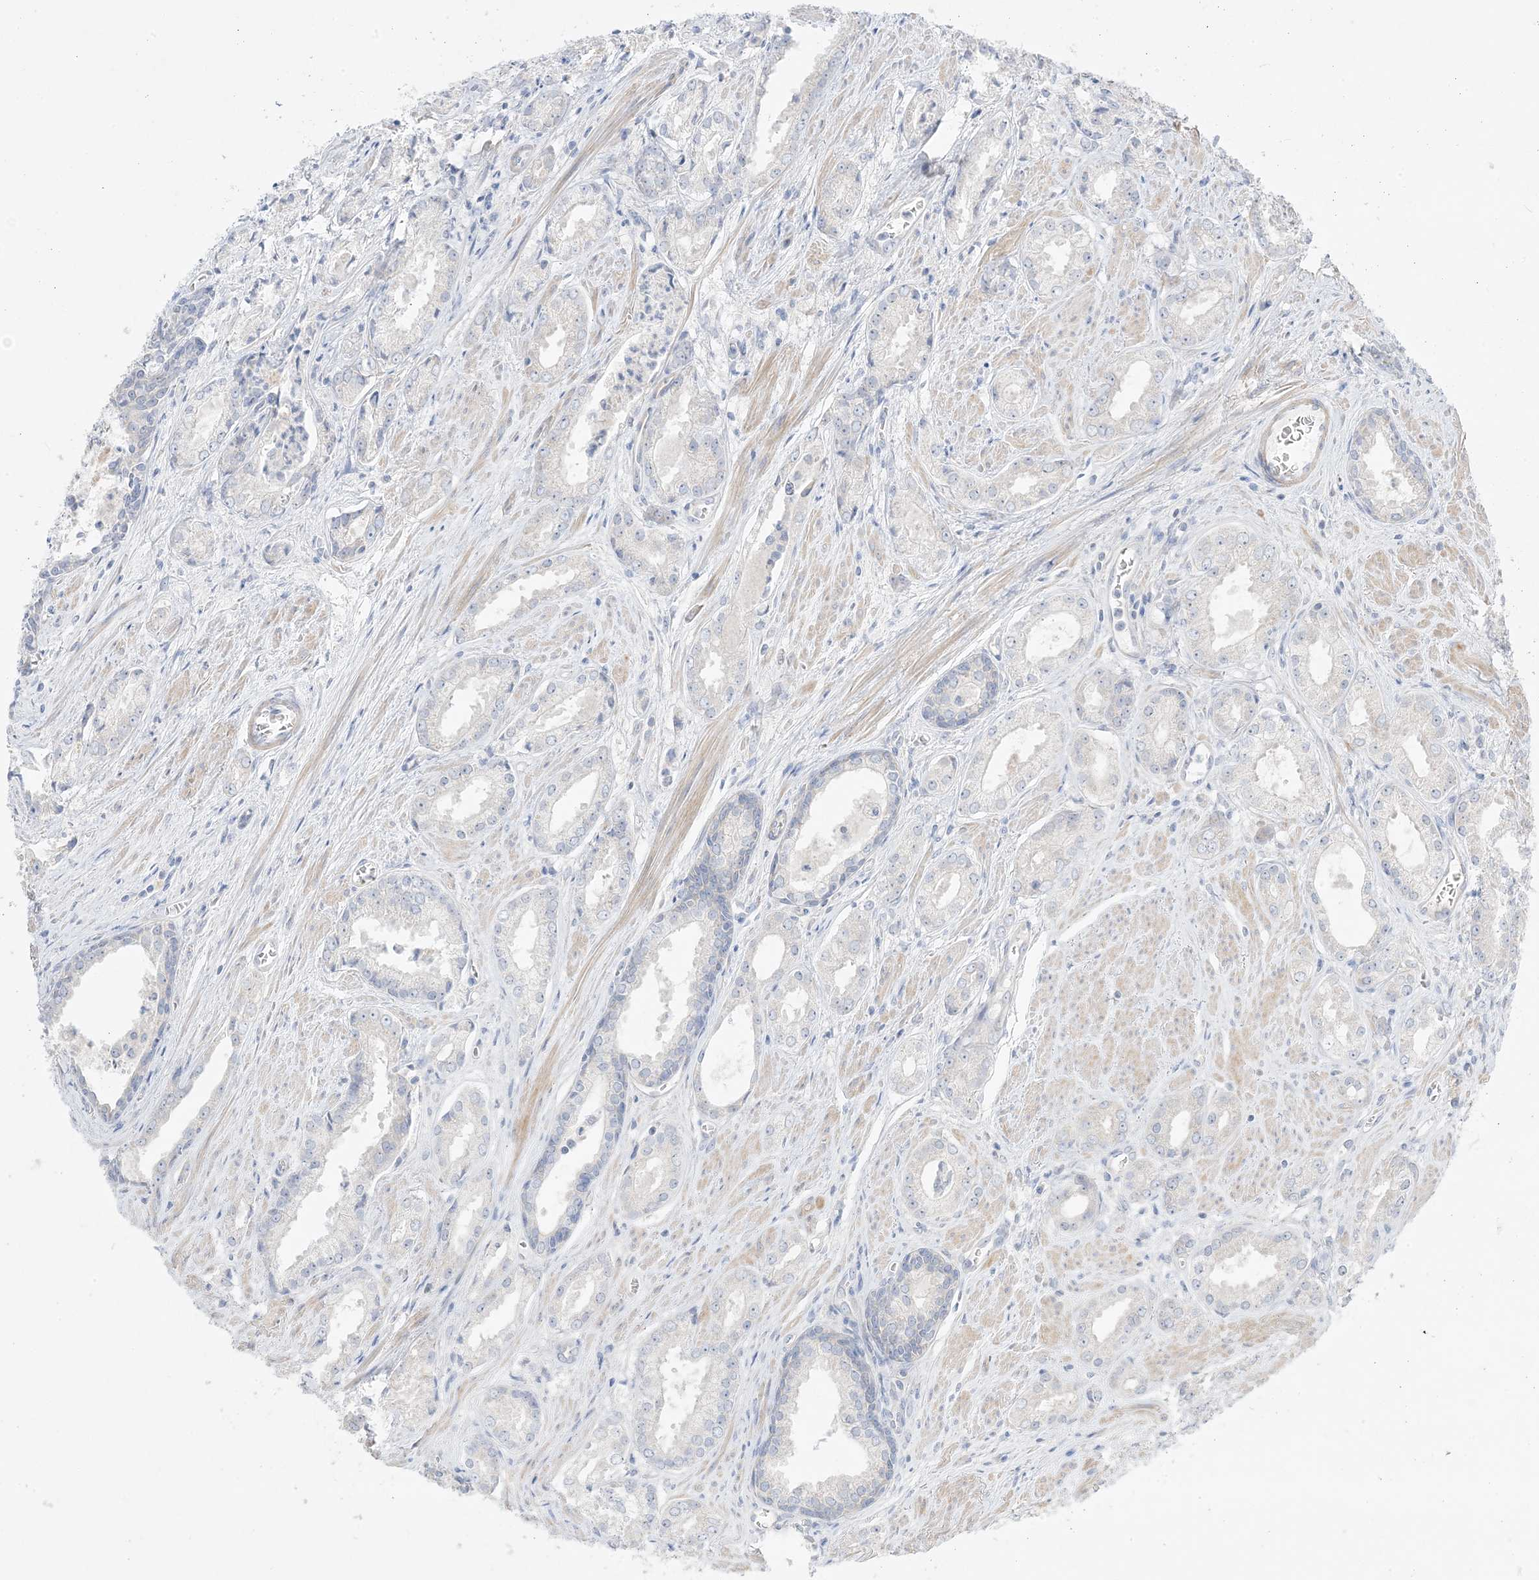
{"staining": {"intensity": "negative", "quantity": "none", "location": "none"}, "tissue": "prostate cancer", "cell_type": "Tumor cells", "image_type": "cancer", "snomed": [{"axis": "morphology", "description": "Adenocarcinoma, Low grade"}, {"axis": "topography", "description": "Prostate"}], "caption": "Tumor cells show no significant staining in prostate cancer (adenocarcinoma (low-grade)). The staining is performed using DAB brown chromogen with nuclei counter-stained in using hematoxylin.", "gene": "FAM184A", "patient": {"sex": "male", "age": 54}}